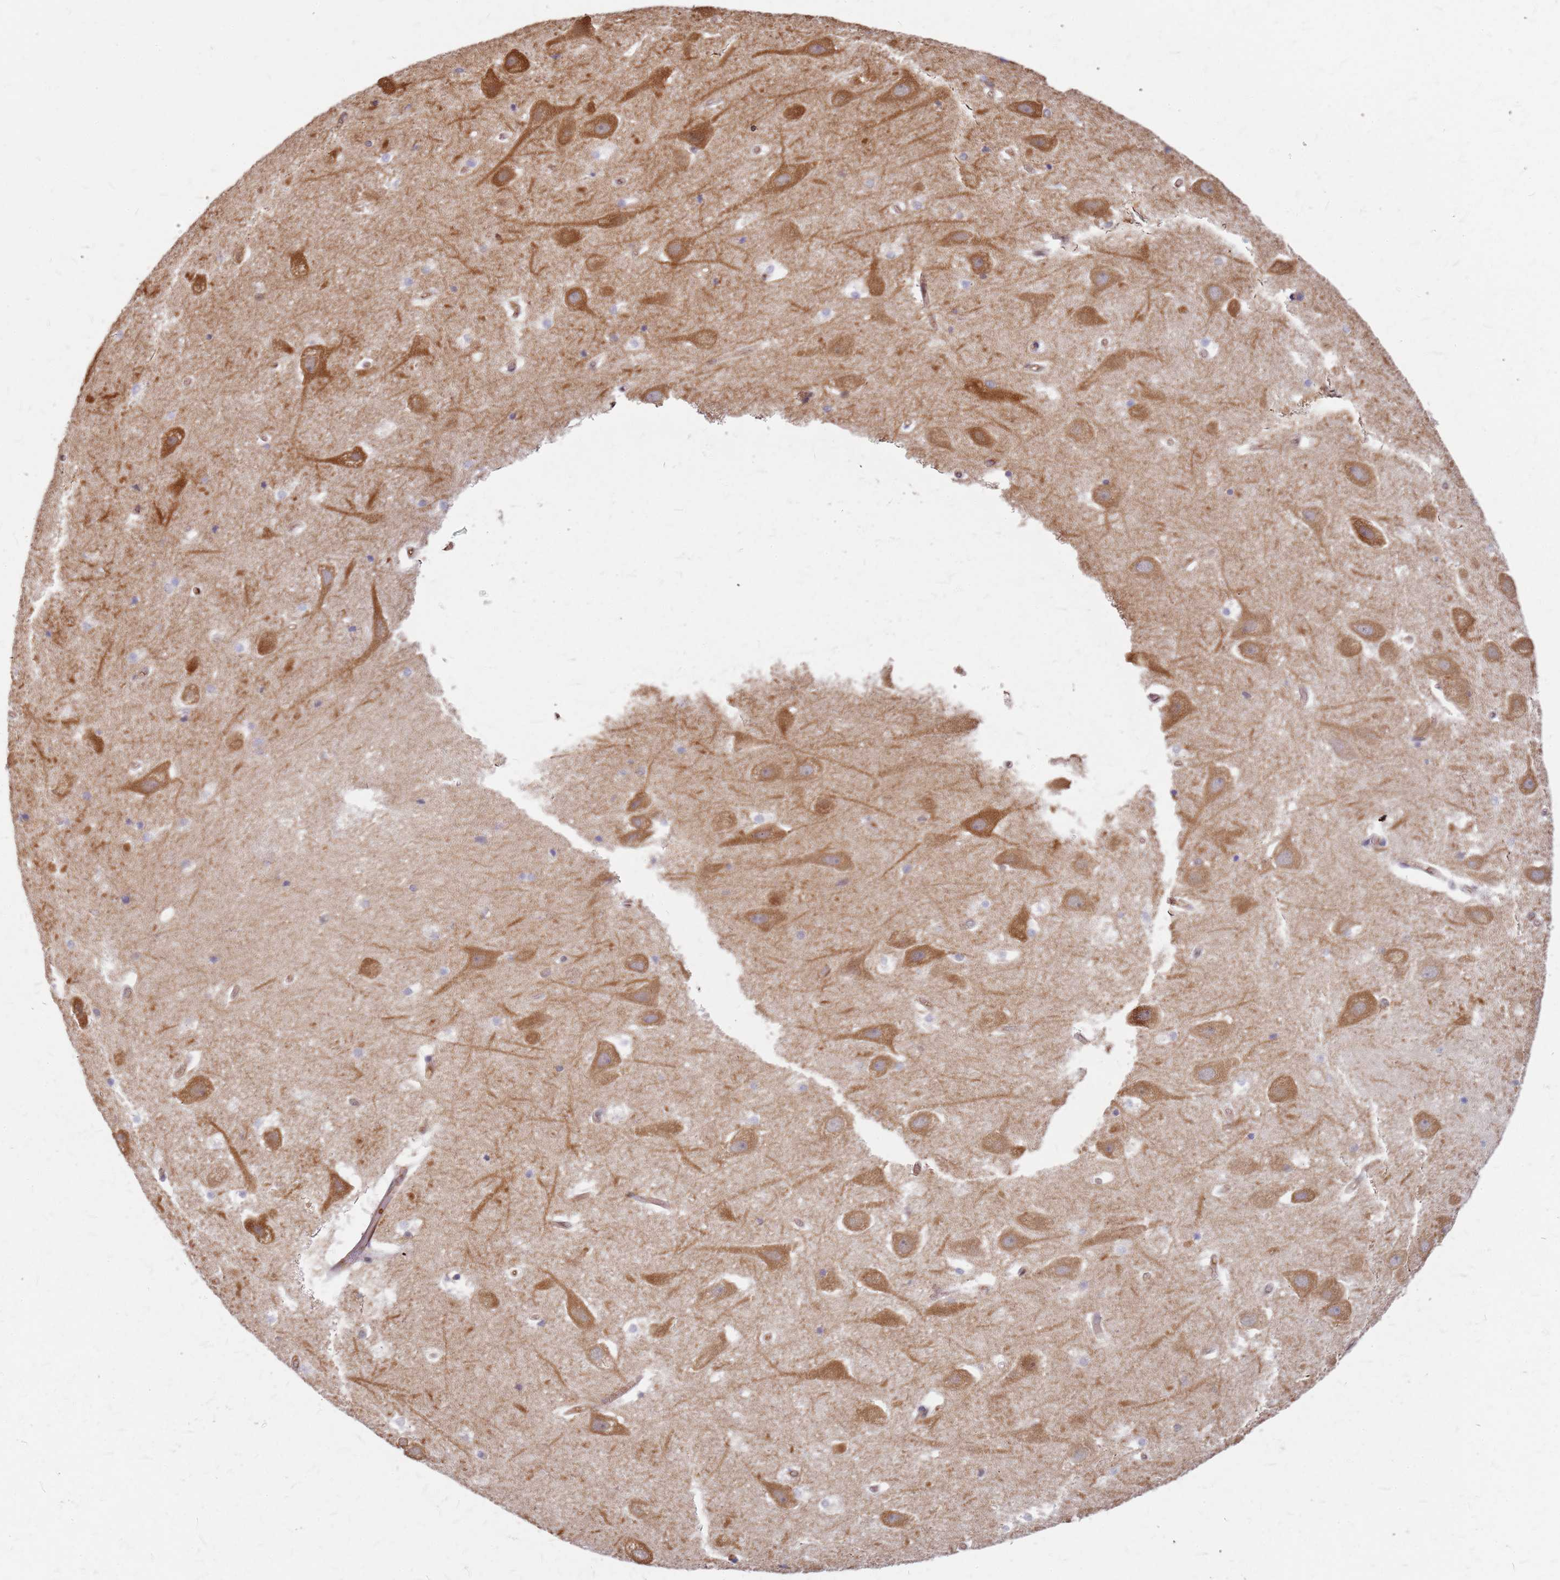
{"staining": {"intensity": "weak", "quantity": "<25%", "location": "cytoplasmic/membranous"}, "tissue": "hippocampus", "cell_type": "Glial cells", "image_type": "normal", "snomed": [{"axis": "morphology", "description": "Normal tissue, NOS"}, {"axis": "topography", "description": "Hippocampus"}], "caption": "Immunohistochemistry (IHC) of benign human hippocampus displays no expression in glial cells.", "gene": "HDX", "patient": {"sex": "female", "age": 52}}